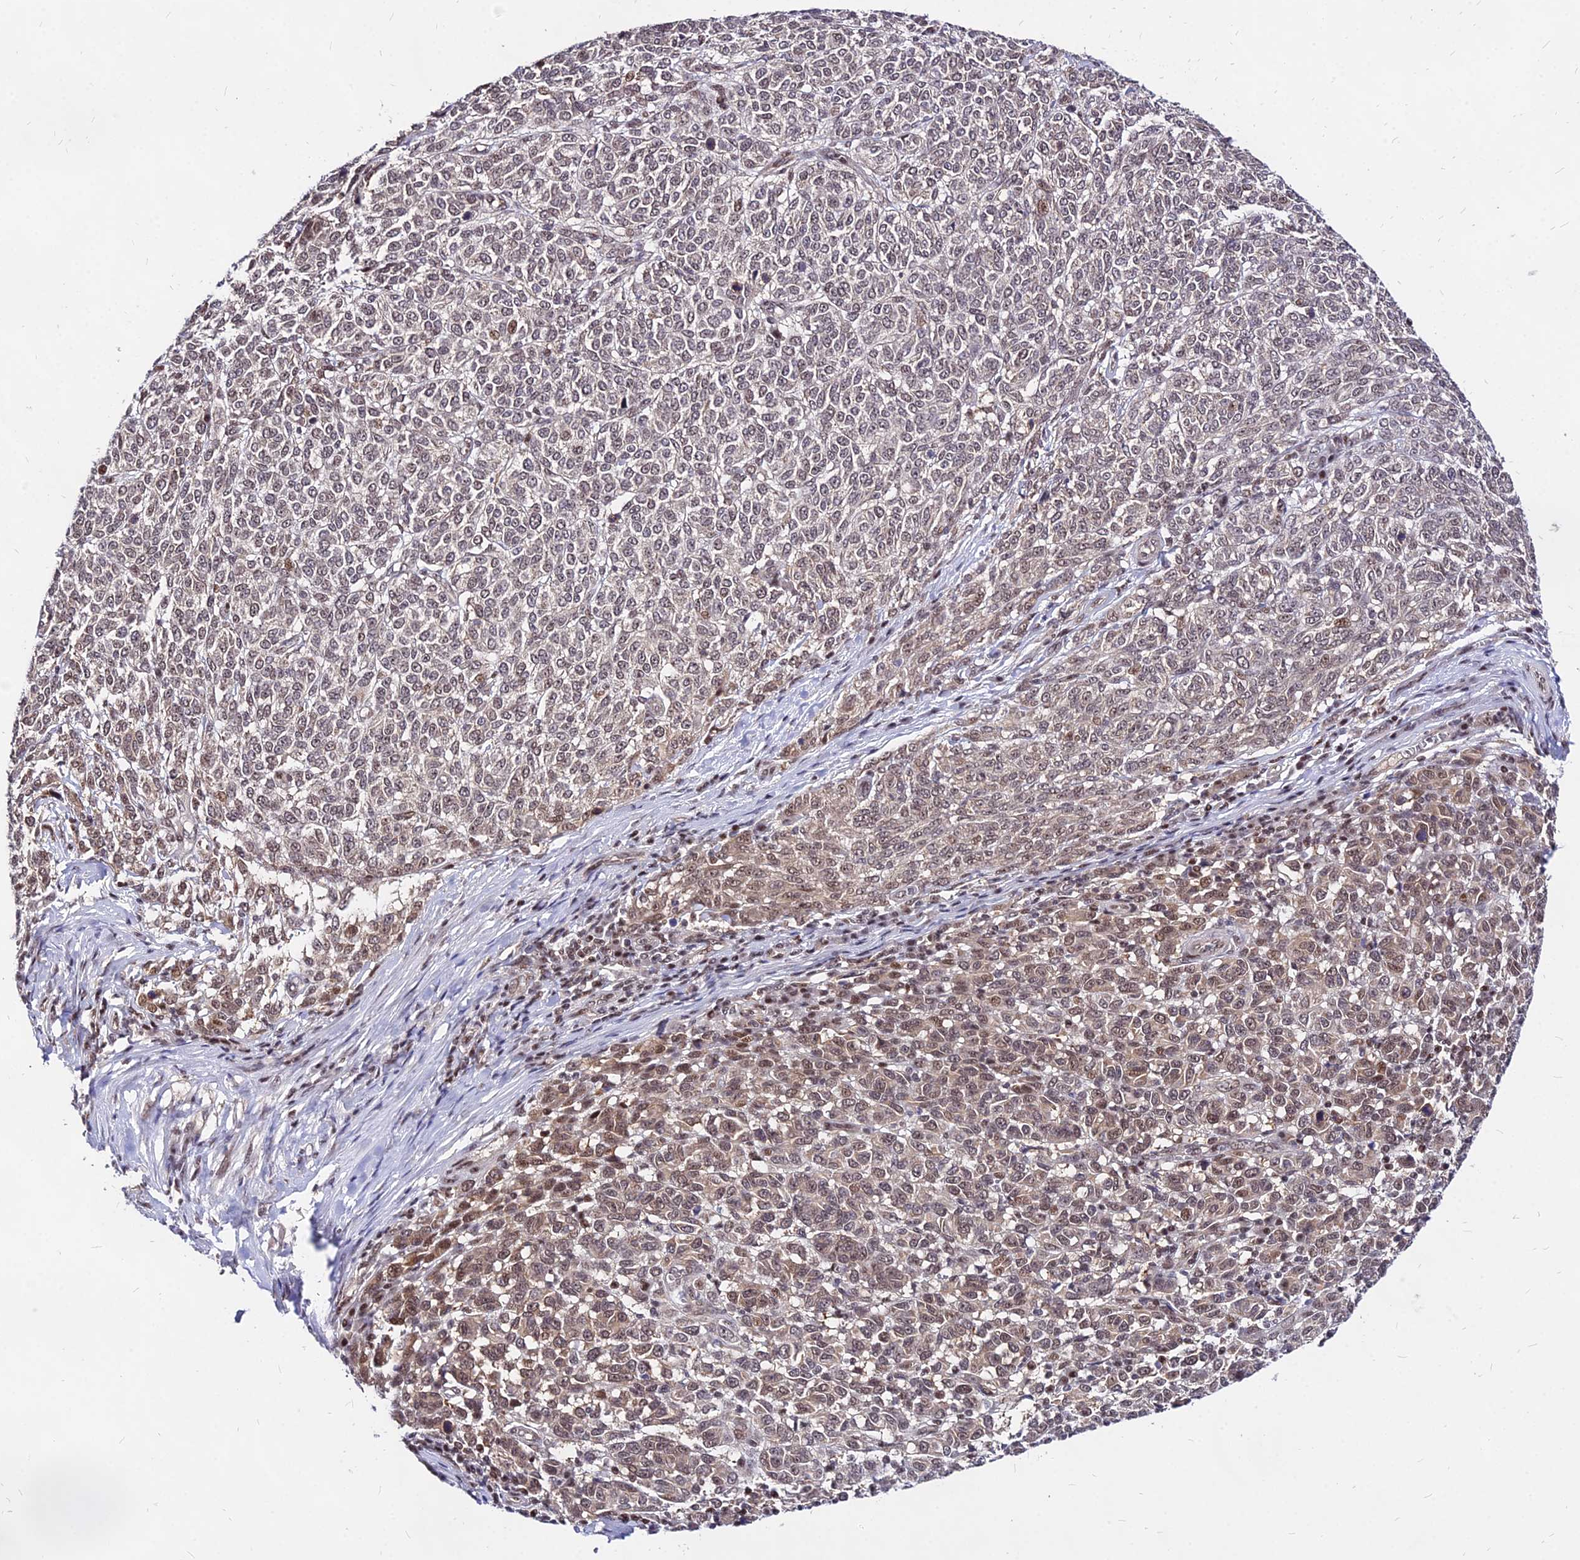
{"staining": {"intensity": "moderate", "quantity": "25%-75%", "location": "cytoplasmic/membranous,nuclear"}, "tissue": "melanoma", "cell_type": "Tumor cells", "image_type": "cancer", "snomed": [{"axis": "morphology", "description": "Malignant melanoma, NOS"}, {"axis": "topography", "description": "Skin"}], "caption": "This is a photomicrograph of IHC staining of malignant melanoma, which shows moderate staining in the cytoplasmic/membranous and nuclear of tumor cells.", "gene": "DDX55", "patient": {"sex": "male", "age": 49}}